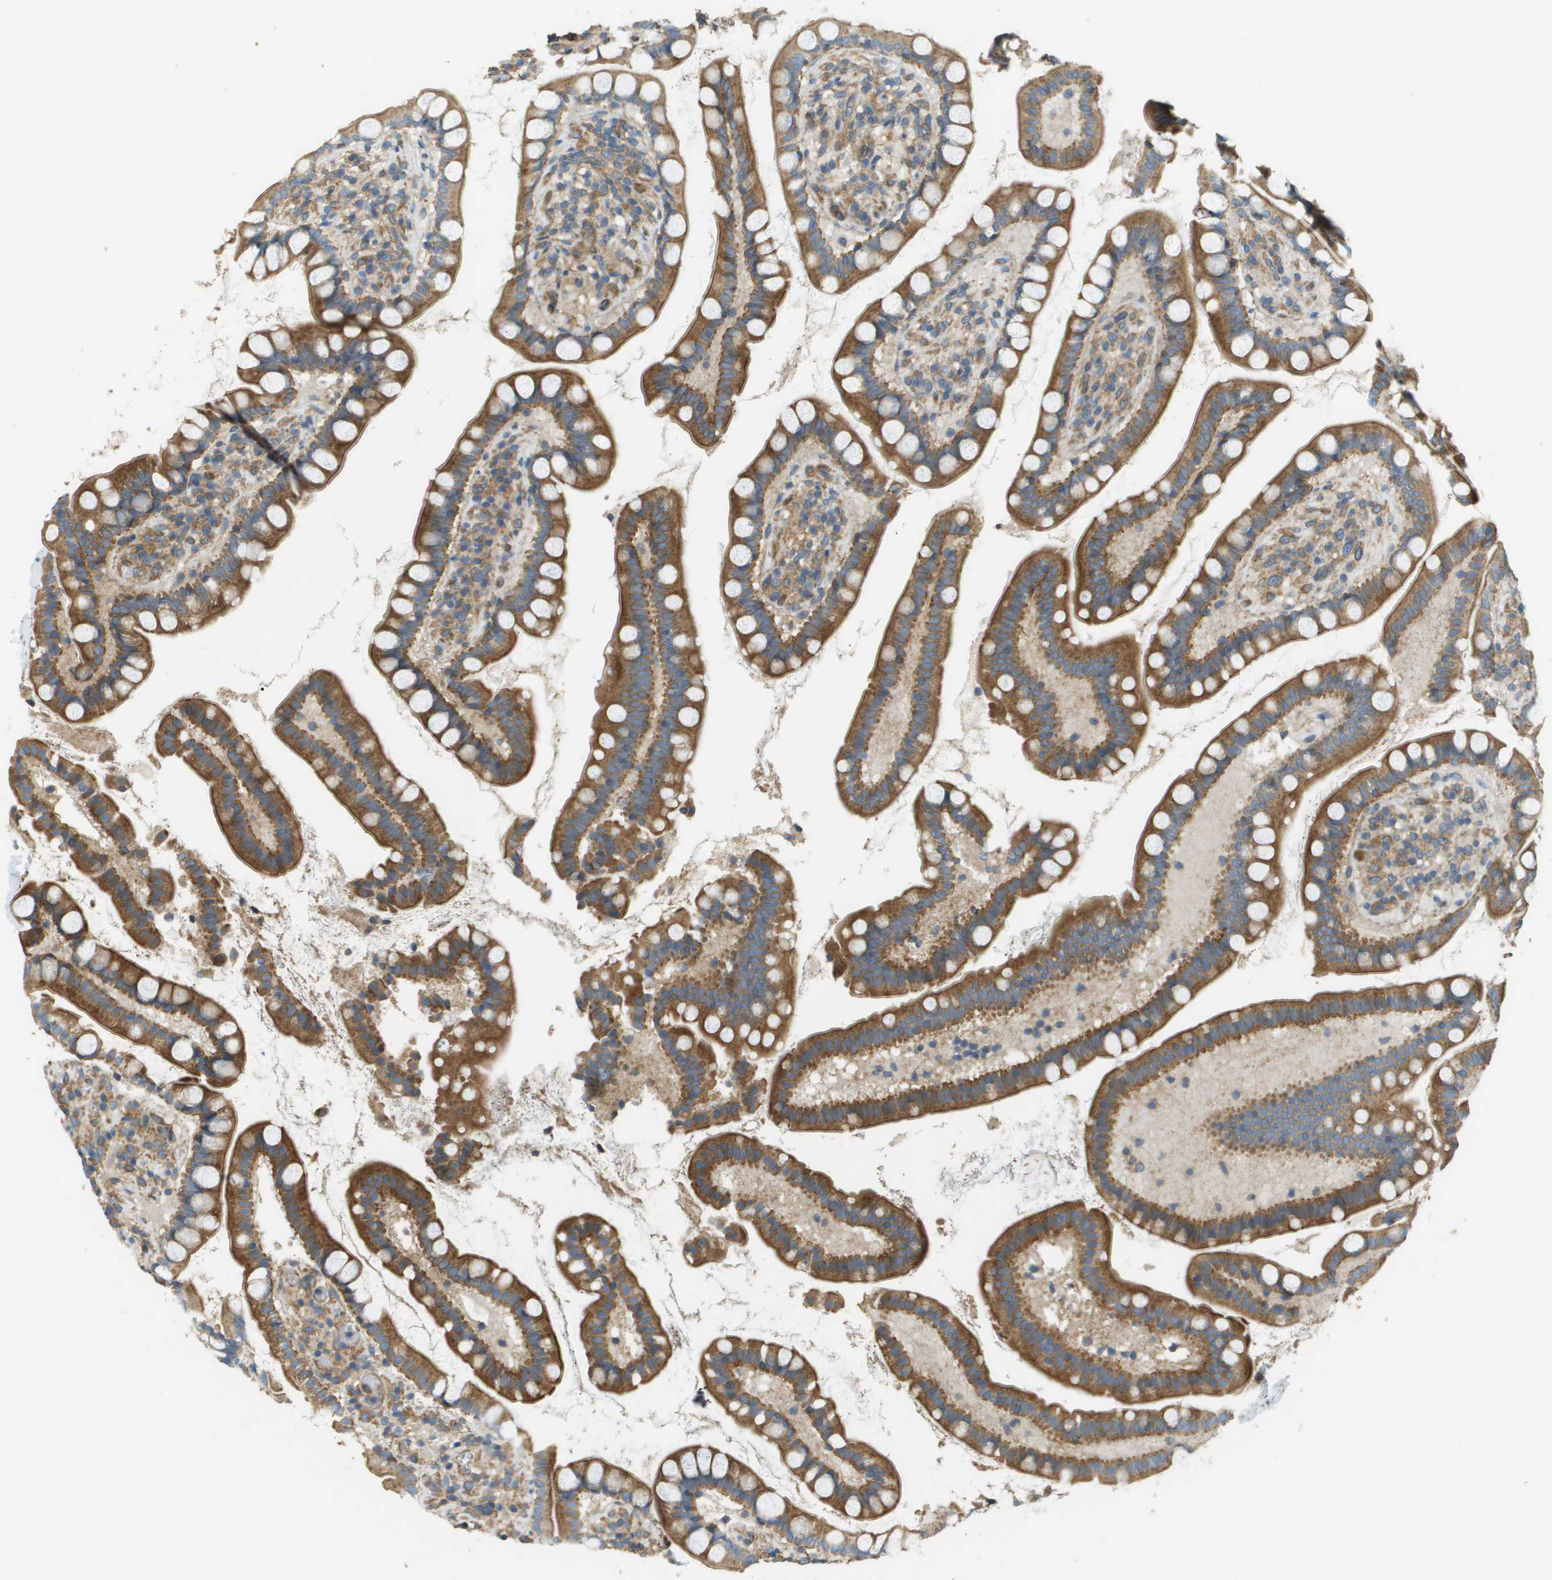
{"staining": {"intensity": "moderate", "quantity": ">75%", "location": "cytoplasmic/membranous"}, "tissue": "small intestine", "cell_type": "Glandular cells", "image_type": "normal", "snomed": [{"axis": "morphology", "description": "Normal tissue, NOS"}, {"axis": "topography", "description": "Small intestine"}], "caption": "Immunohistochemistry (IHC) (DAB) staining of normal human small intestine displays moderate cytoplasmic/membranous protein expression in approximately >75% of glandular cells. (DAB IHC, brown staining for protein, blue staining for nuclei).", "gene": "DNAJB11", "patient": {"sex": "female", "age": 84}}